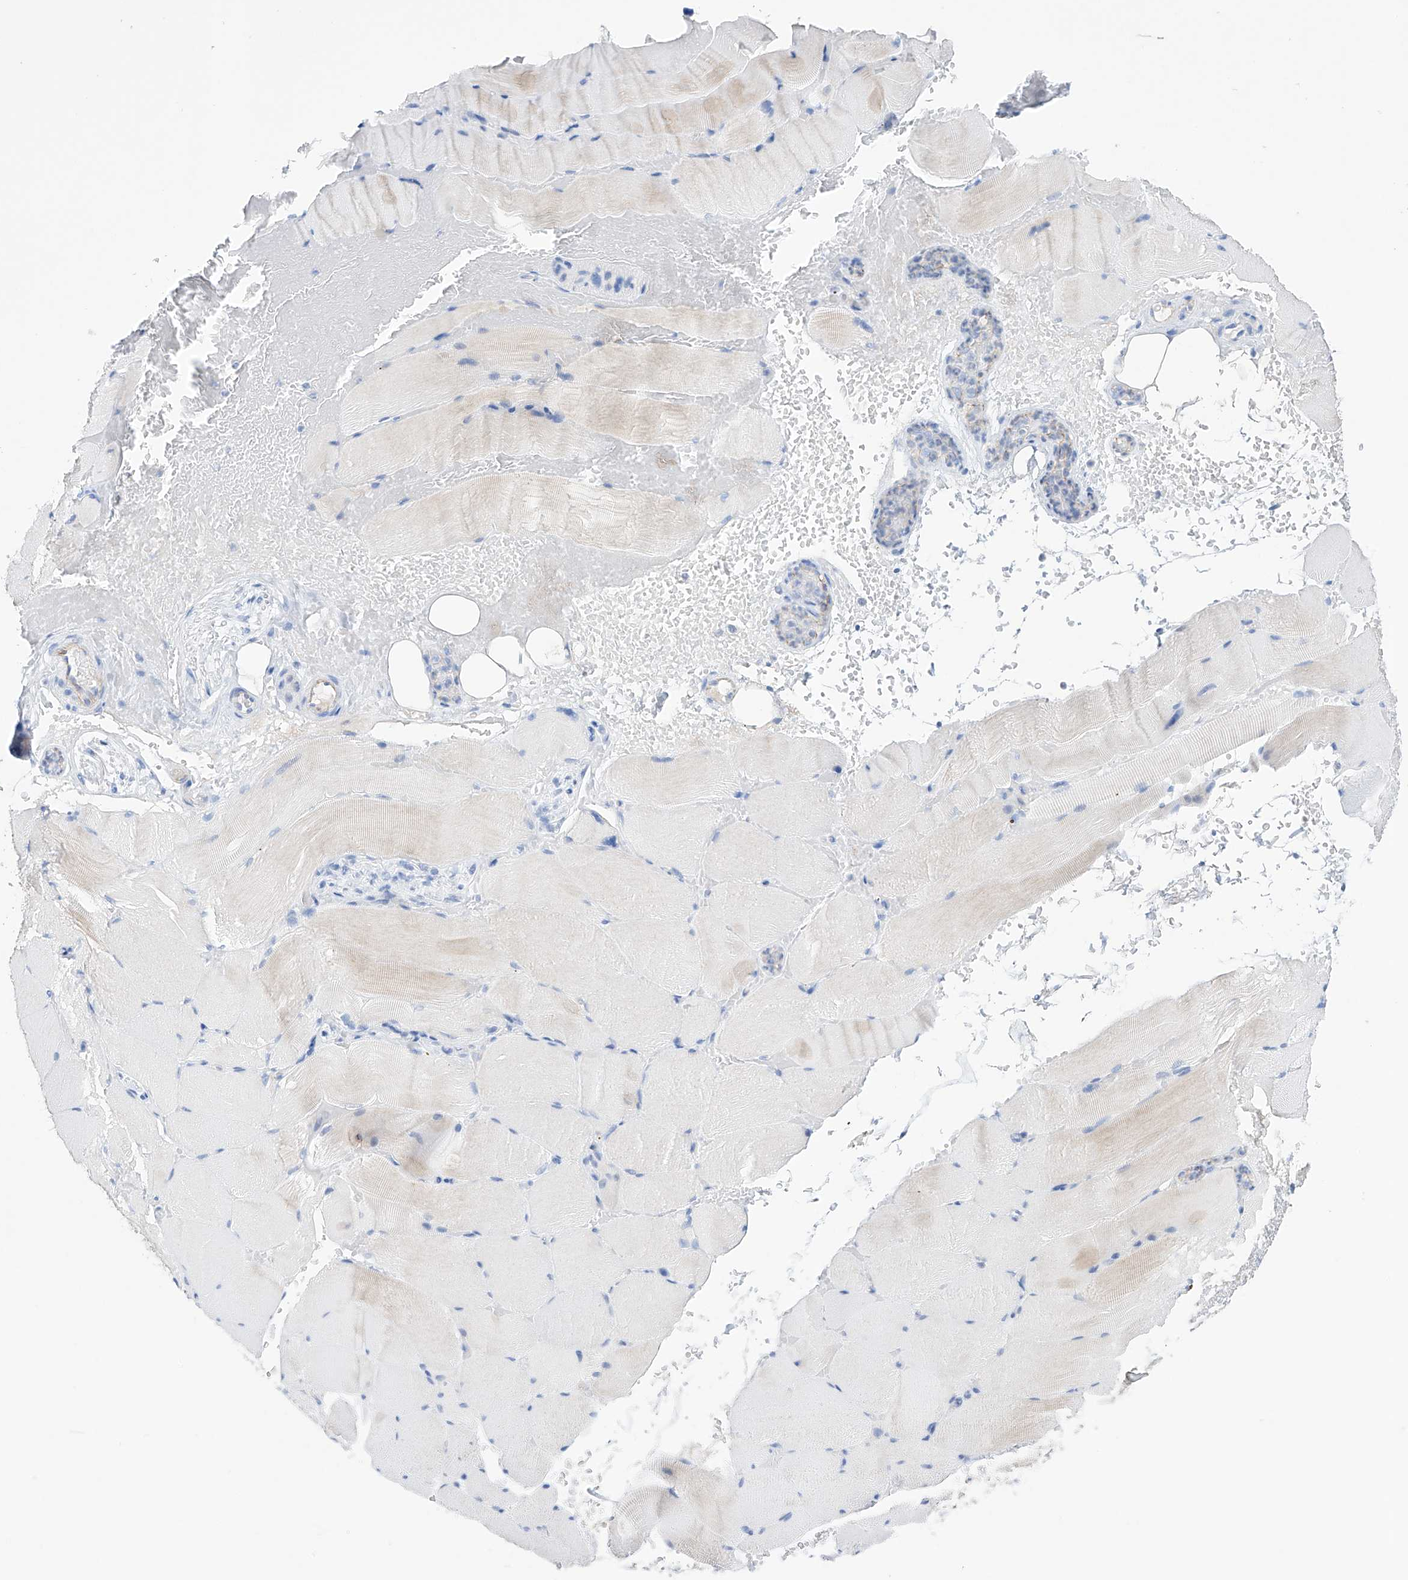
{"staining": {"intensity": "negative", "quantity": "none", "location": "none"}, "tissue": "skeletal muscle", "cell_type": "Myocytes", "image_type": "normal", "snomed": [{"axis": "morphology", "description": "Normal tissue, NOS"}, {"axis": "topography", "description": "Skeletal muscle"}, {"axis": "topography", "description": "Parathyroid gland"}], "caption": "Photomicrograph shows no significant protein expression in myocytes of benign skeletal muscle.", "gene": "ETV7", "patient": {"sex": "female", "age": 37}}